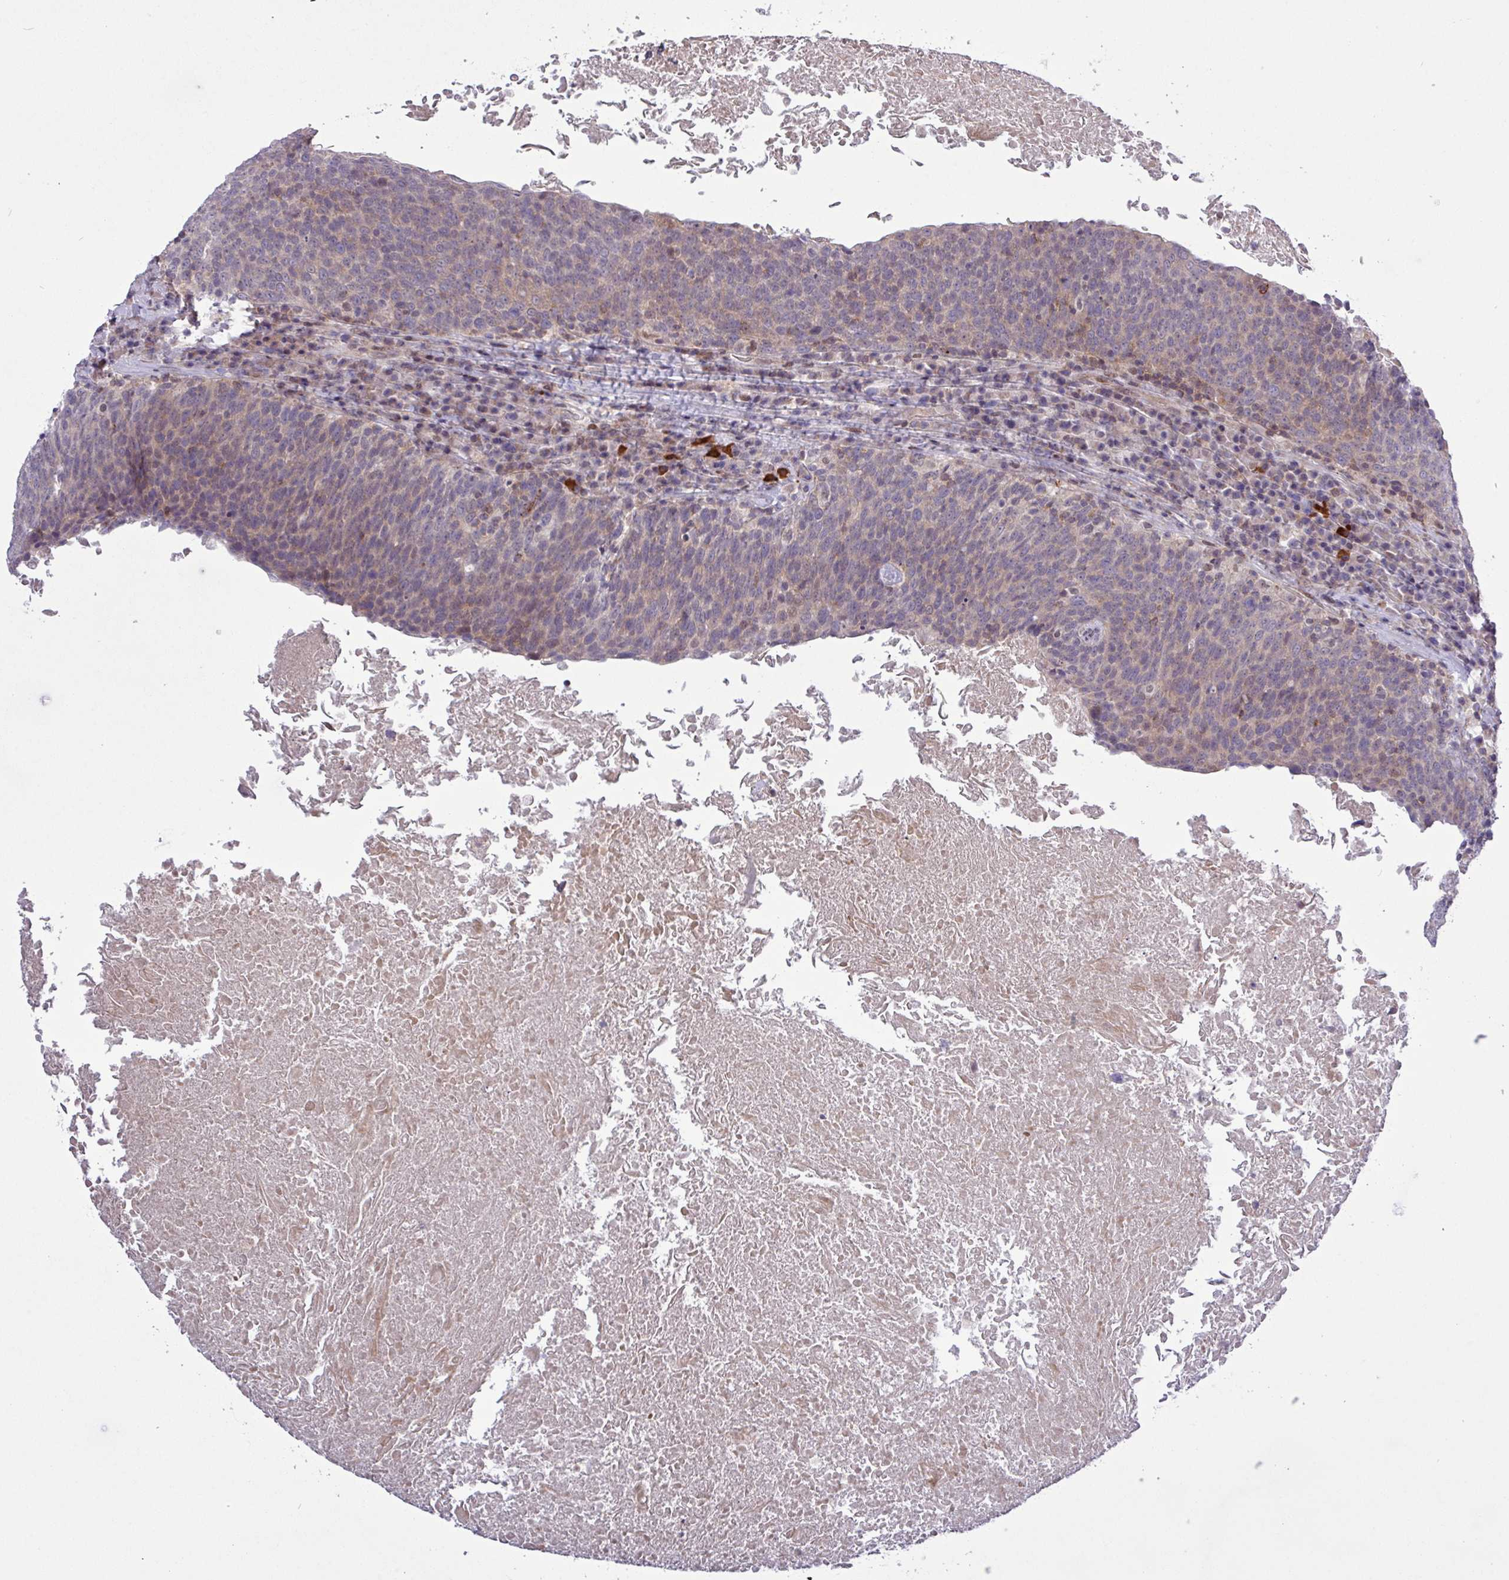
{"staining": {"intensity": "weak", "quantity": "25%-75%", "location": "cytoplasmic/membranous"}, "tissue": "head and neck cancer", "cell_type": "Tumor cells", "image_type": "cancer", "snomed": [{"axis": "morphology", "description": "Squamous cell carcinoma, NOS"}, {"axis": "morphology", "description": "Squamous cell carcinoma, metastatic, NOS"}, {"axis": "topography", "description": "Lymph node"}, {"axis": "topography", "description": "Head-Neck"}], "caption": "Head and neck cancer stained with DAB (3,3'-diaminobenzidine) immunohistochemistry (IHC) reveals low levels of weak cytoplasmic/membranous expression in about 25%-75% of tumor cells.", "gene": "RTL3", "patient": {"sex": "male", "age": 62}}